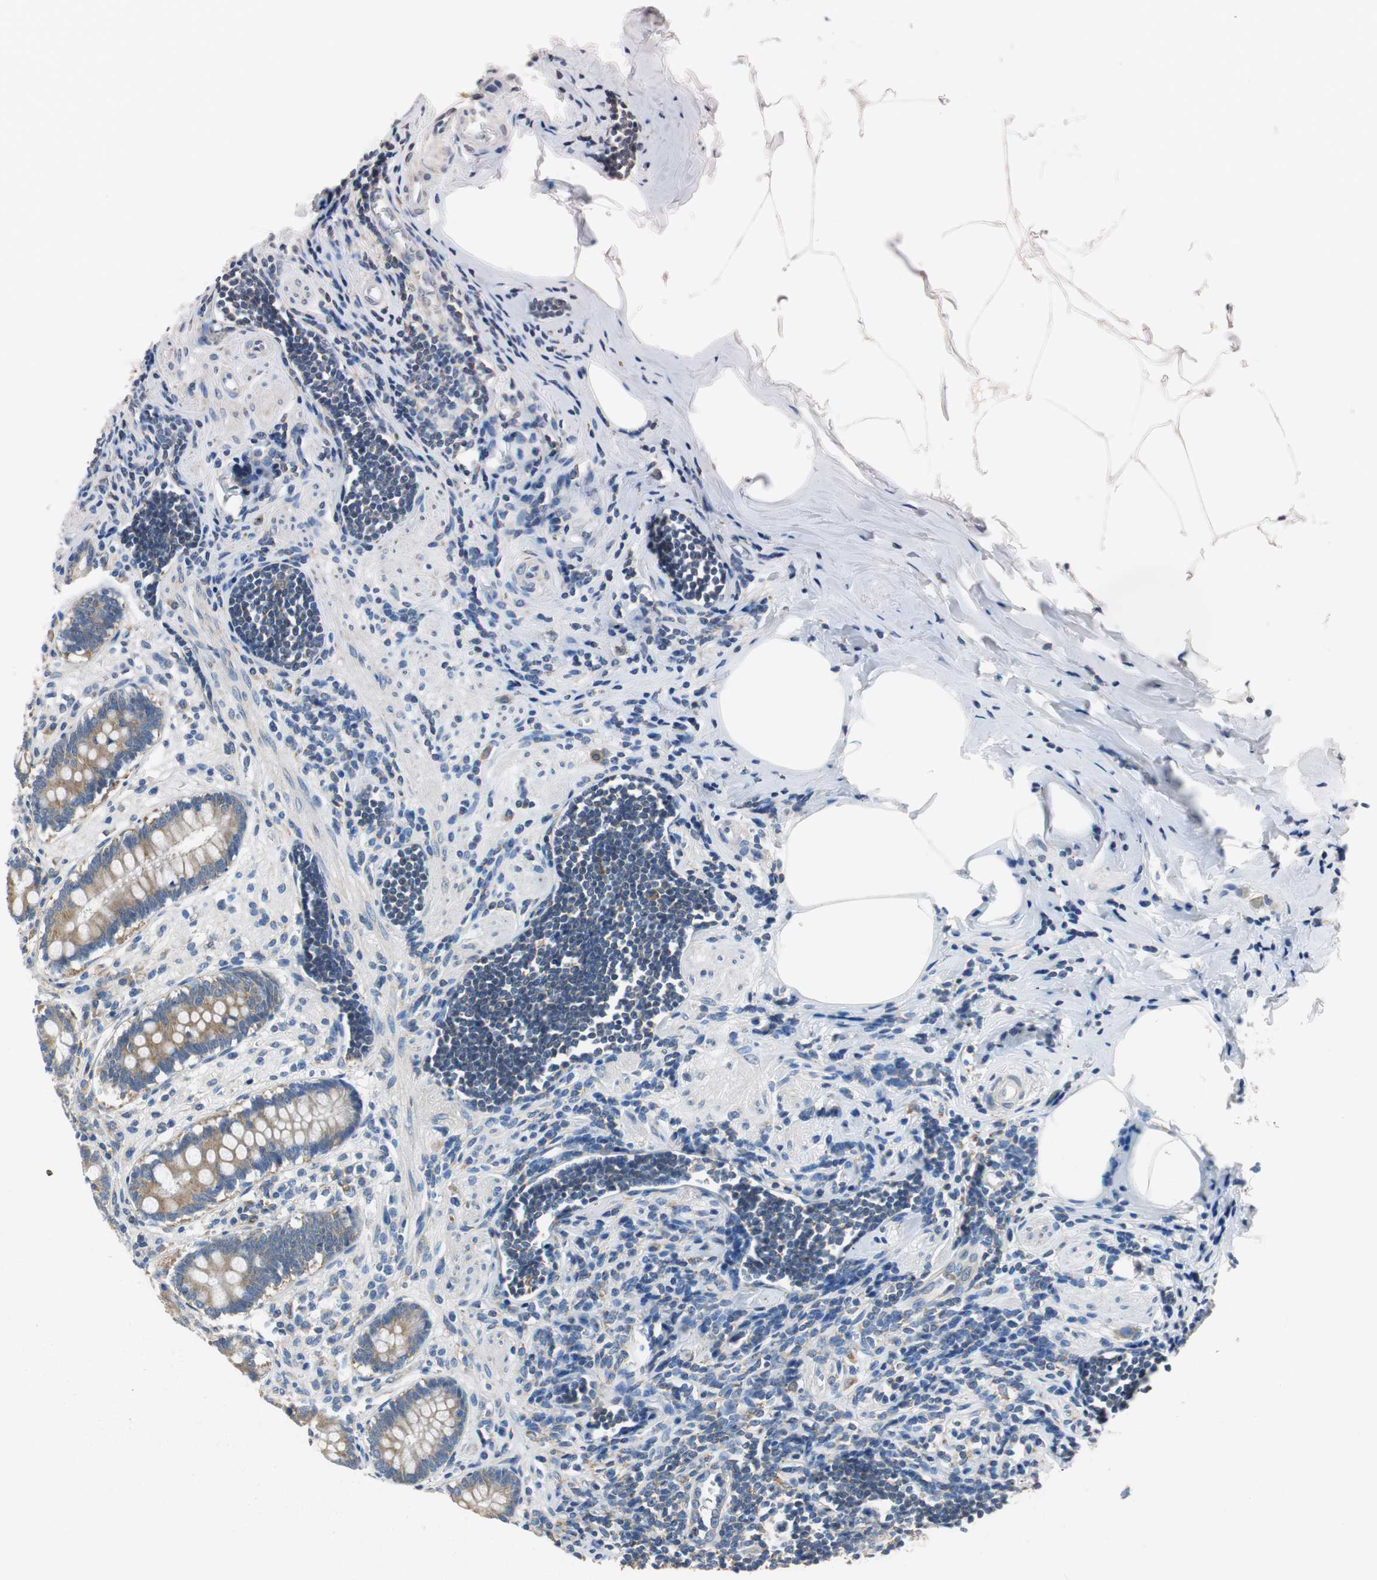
{"staining": {"intensity": "moderate", "quantity": ">75%", "location": "cytoplasmic/membranous"}, "tissue": "appendix", "cell_type": "Glandular cells", "image_type": "normal", "snomed": [{"axis": "morphology", "description": "Normal tissue, NOS"}, {"axis": "topography", "description": "Appendix"}], "caption": "Immunohistochemical staining of normal appendix demonstrates >75% levels of moderate cytoplasmic/membranous protein expression in approximately >75% of glandular cells. (DAB IHC with brightfield microscopy, high magnification).", "gene": "CNOT3", "patient": {"sex": "female", "age": 50}}